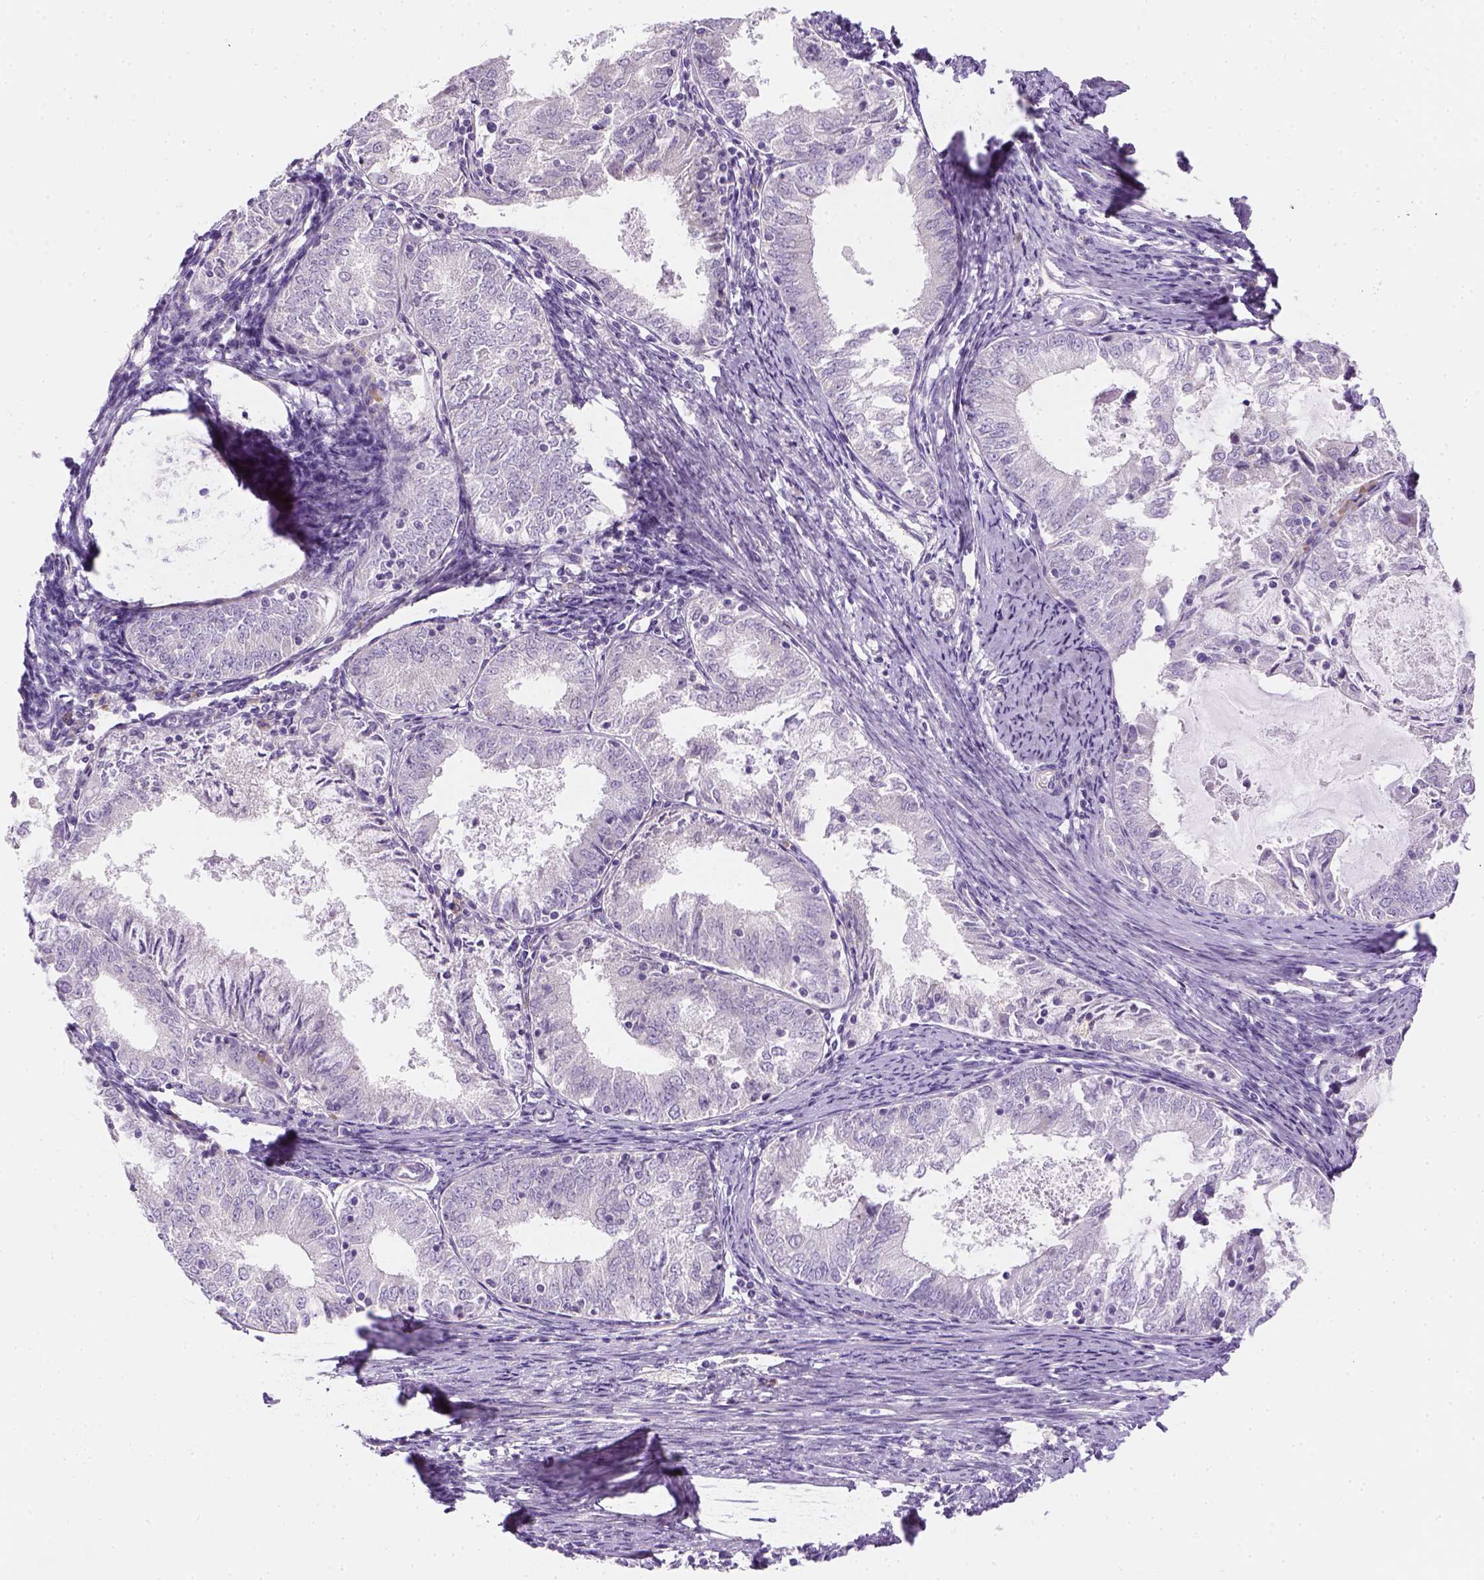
{"staining": {"intensity": "negative", "quantity": "none", "location": "none"}, "tissue": "endometrial cancer", "cell_type": "Tumor cells", "image_type": "cancer", "snomed": [{"axis": "morphology", "description": "Adenocarcinoma, NOS"}, {"axis": "topography", "description": "Endometrium"}], "caption": "Immunohistochemistry image of human endometrial adenocarcinoma stained for a protein (brown), which shows no expression in tumor cells.", "gene": "CACNB1", "patient": {"sex": "female", "age": 57}}